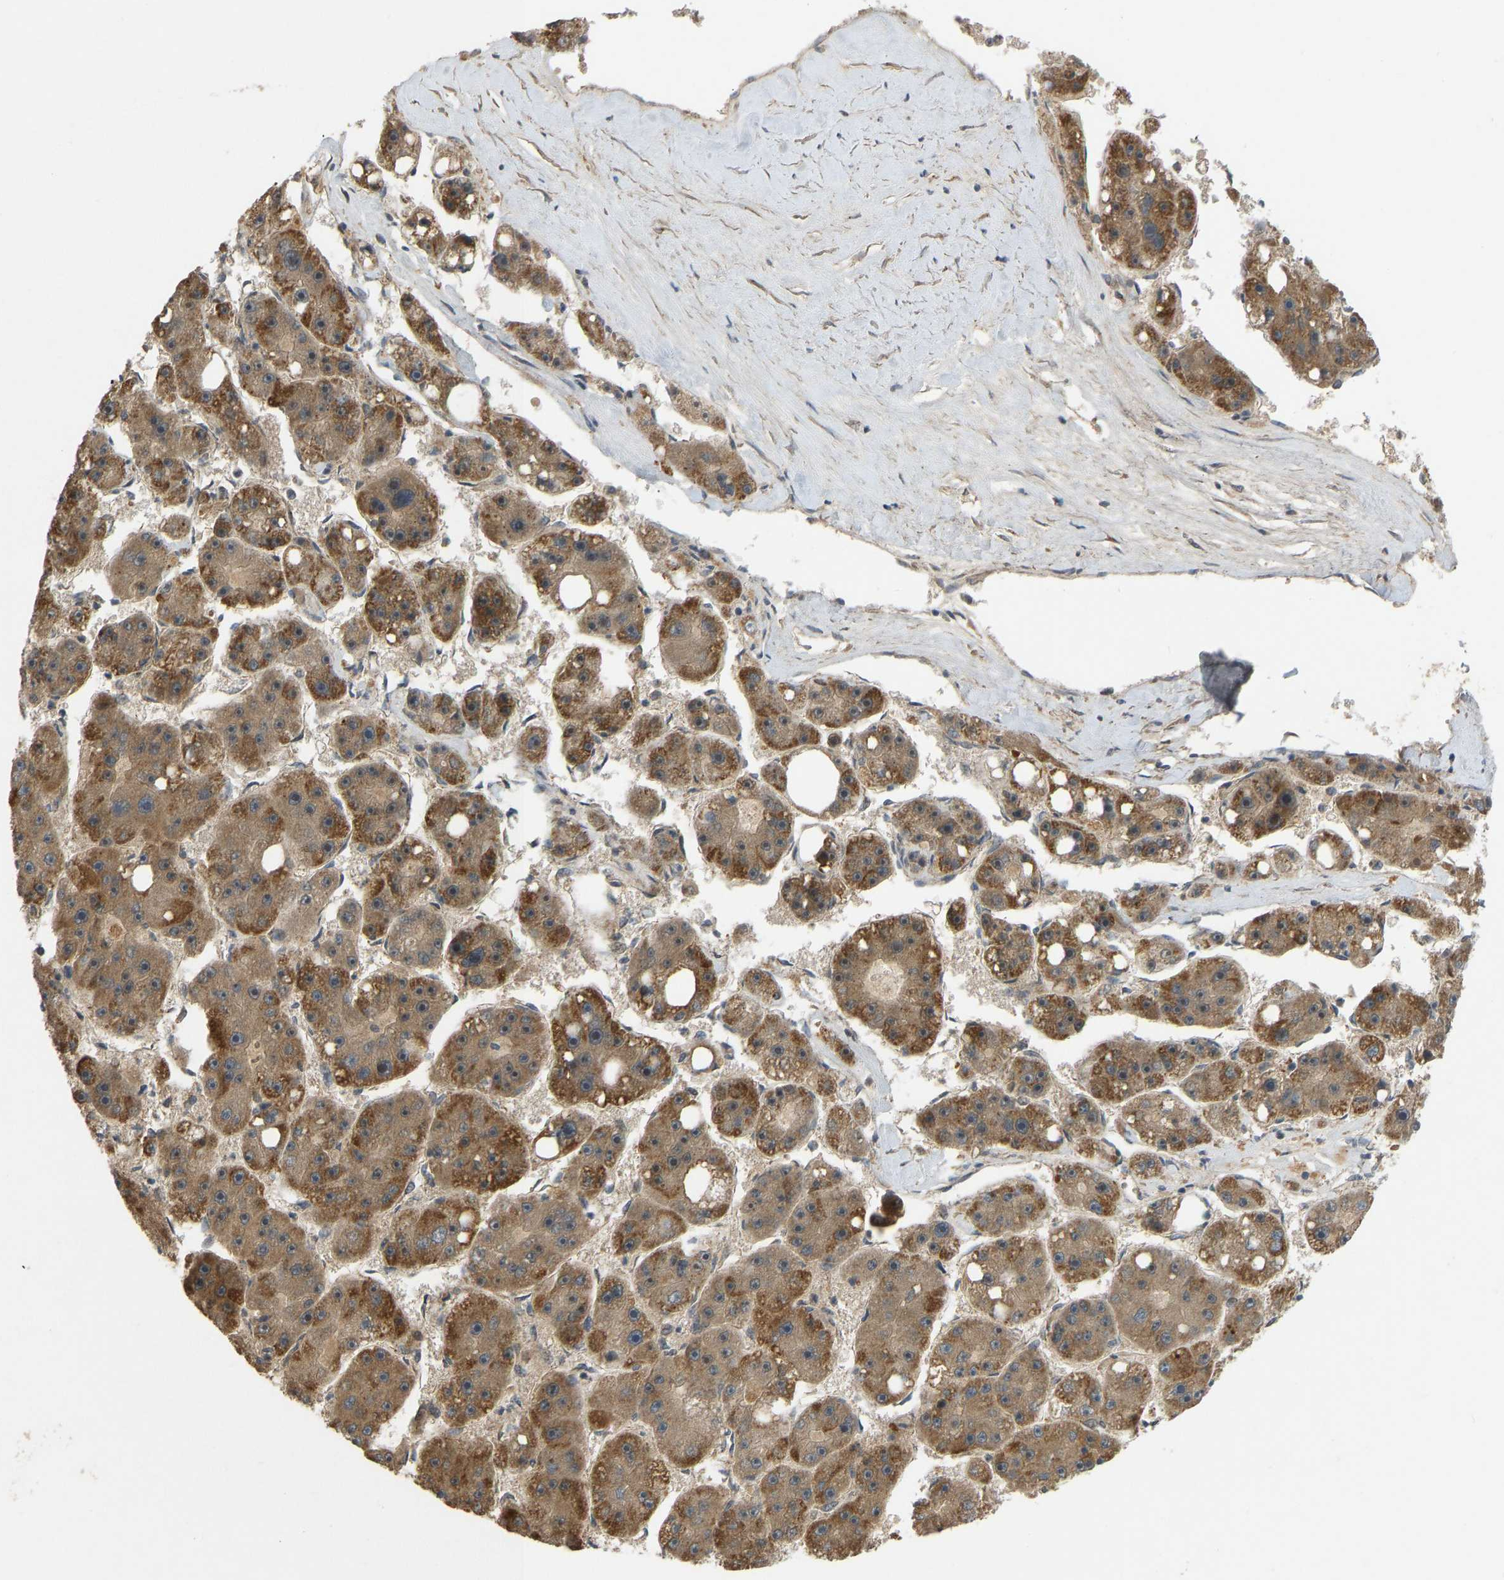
{"staining": {"intensity": "moderate", "quantity": ">75%", "location": "cytoplasmic/membranous"}, "tissue": "liver cancer", "cell_type": "Tumor cells", "image_type": "cancer", "snomed": [{"axis": "morphology", "description": "Carcinoma, Hepatocellular, NOS"}, {"axis": "topography", "description": "Liver"}], "caption": "Liver cancer stained for a protein reveals moderate cytoplasmic/membranous positivity in tumor cells.", "gene": "ACADS", "patient": {"sex": "female", "age": 61}}